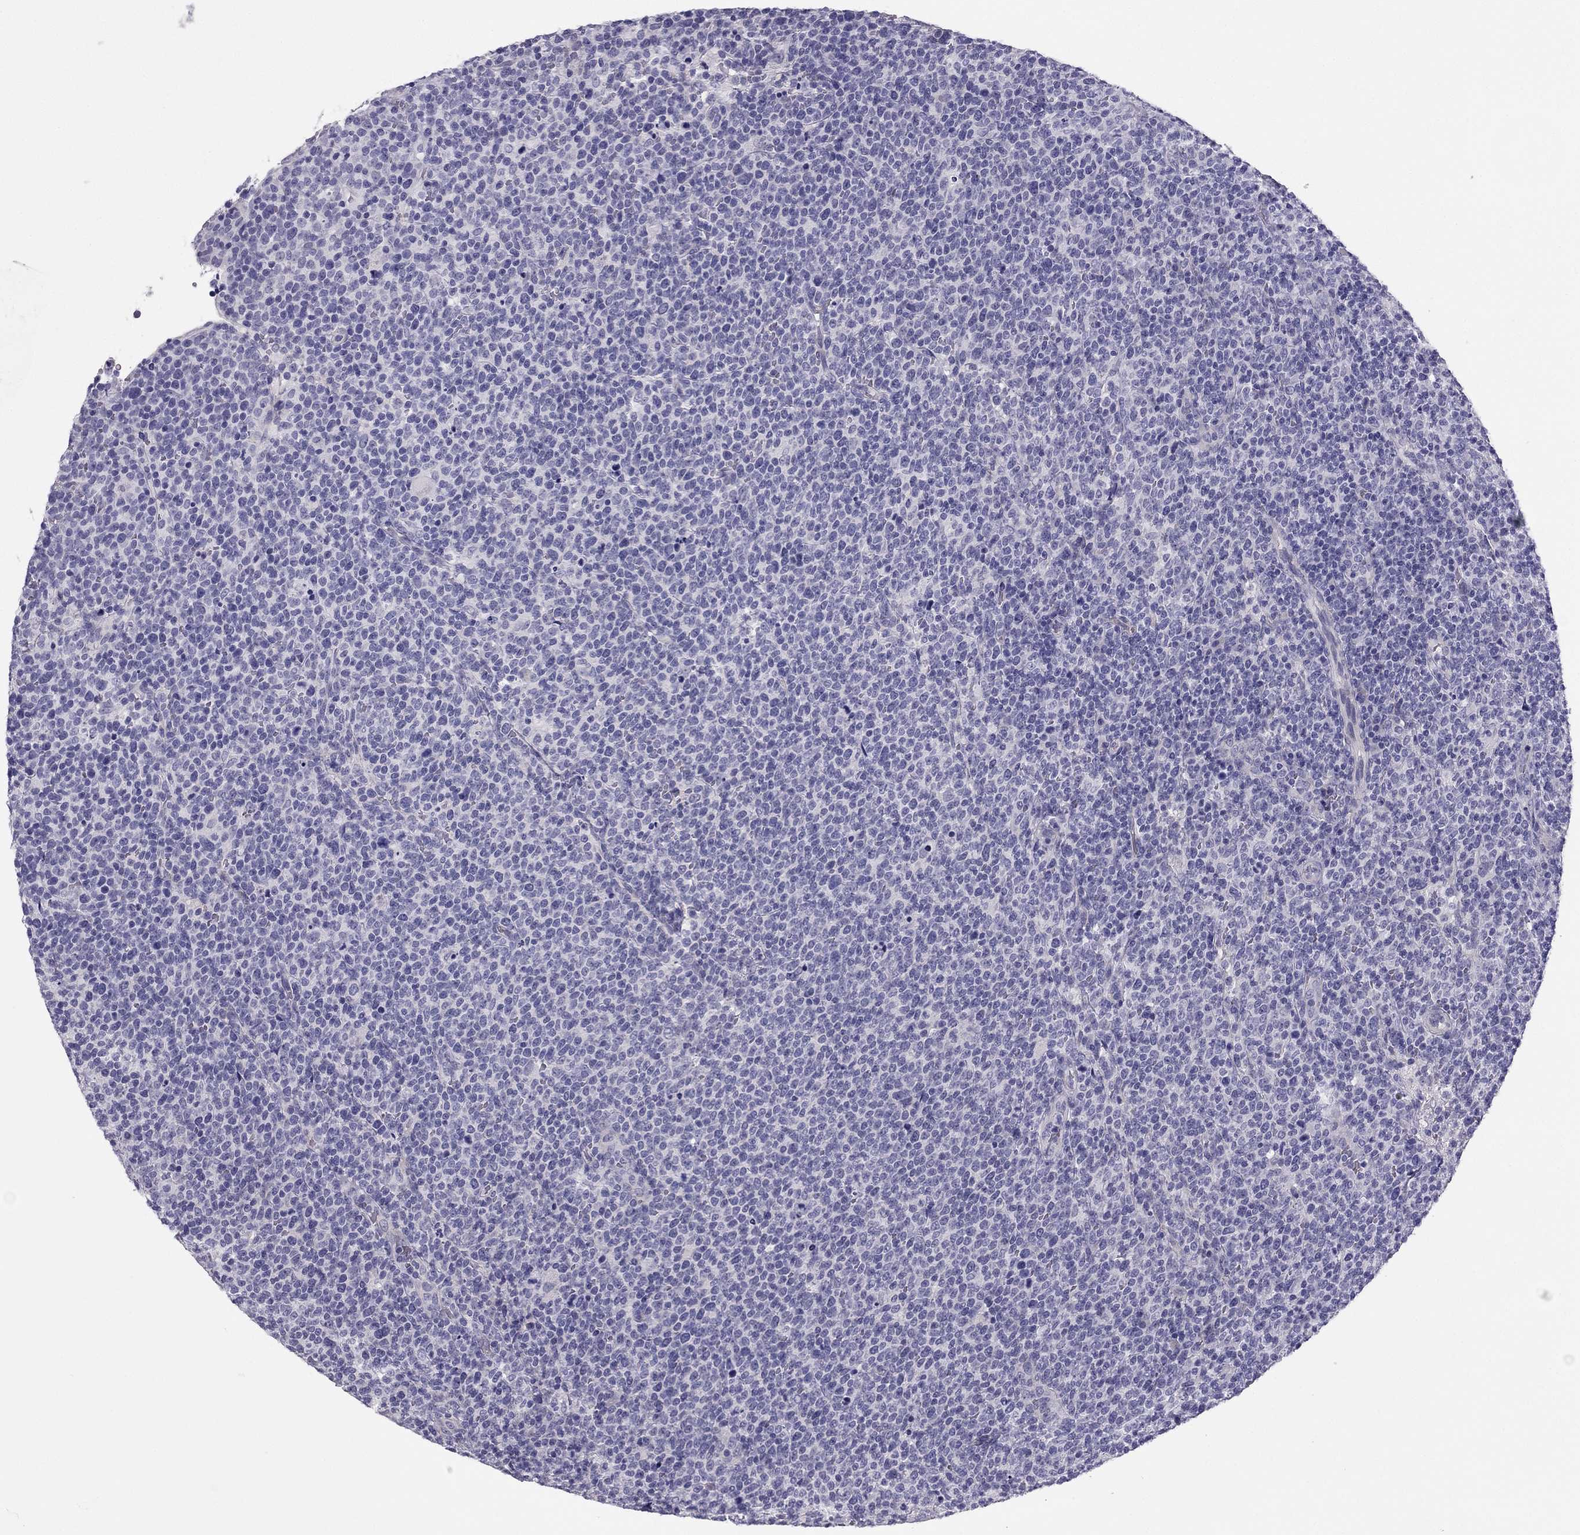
{"staining": {"intensity": "negative", "quantity": "none", "location": "none"}, "tissue": "lymphoma", "cell_type": "Tumor cells", "image_type": "cancer", "snomed": [{"axis": "morphology", "description": "Malignant lymphoma, non-Hodgkin's type, High grade"}, {"axis": "topography", "description": "Lymph node"}], "caption": "Human high-grade malignant lymphoma, non-Hodgkin's type stained for a protein using IHC exhibits no staining in tumor cells.", "gene": "PDE6A", "patient": {"sex": "male", "age": 61}}